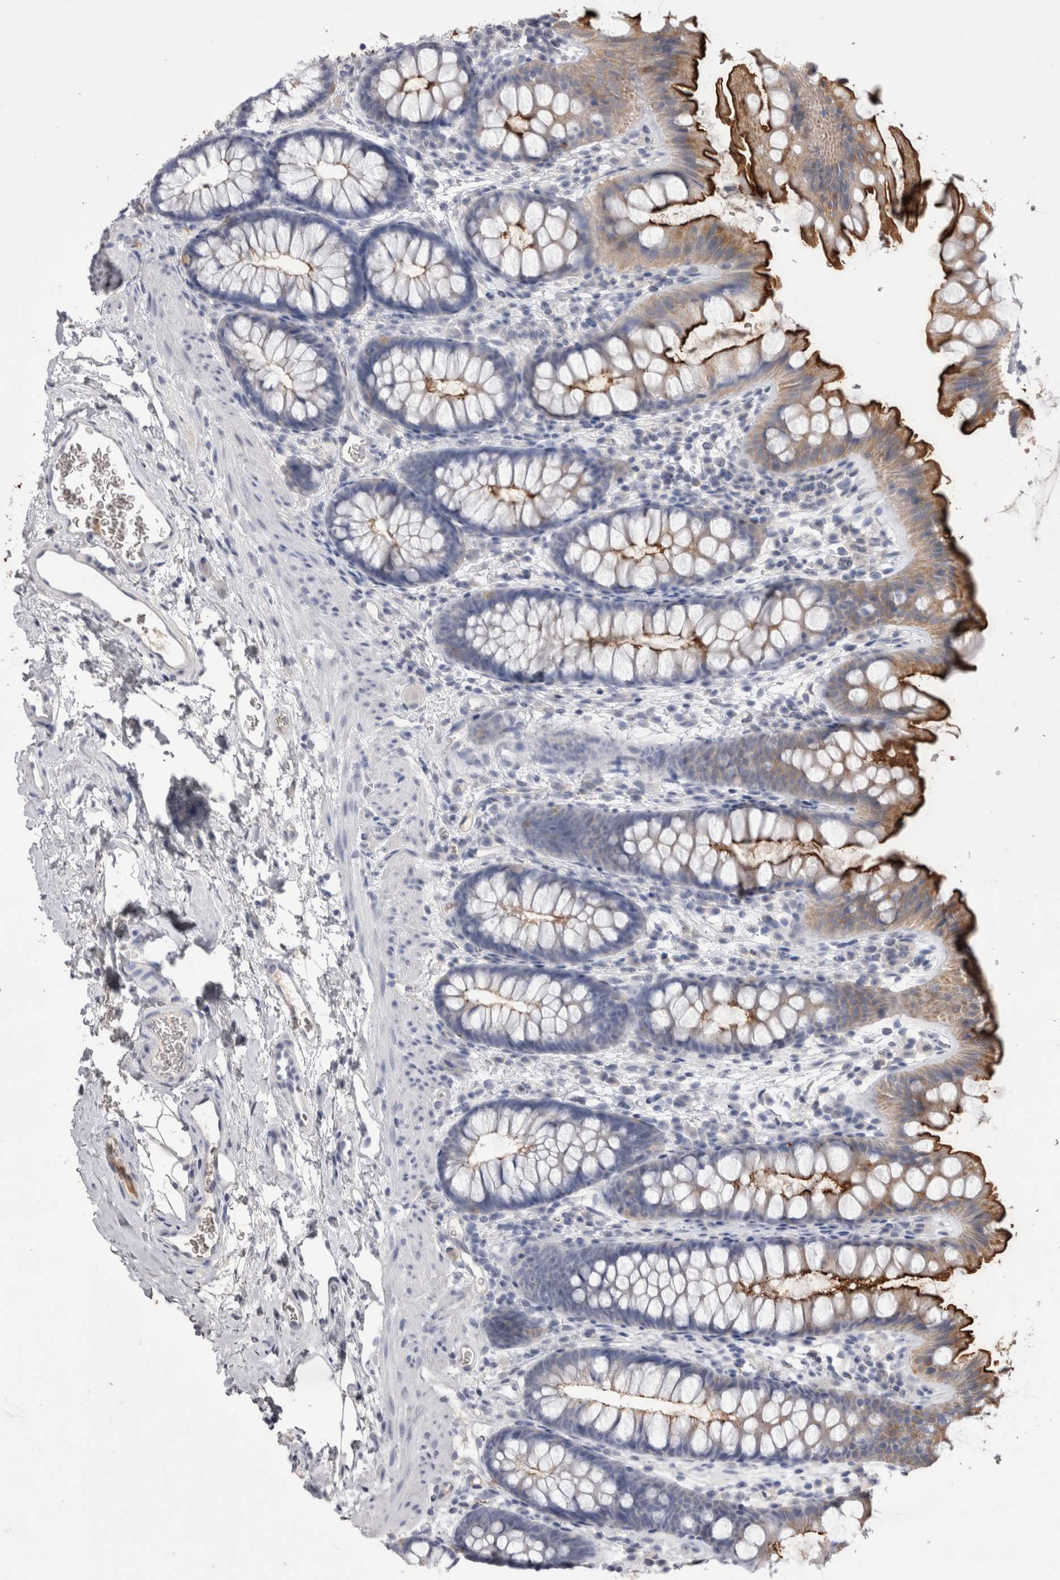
{"staining": {"intensity": "negative", "quantity": "none", "location": "none"}, "tissue": "colon", "cell_type": "Endothelial cells", "image_type": "normal", "snomed": [{"axis": "morphology", "description": "Normal tissue, NOS"}, {"axis": "topography", "description": "Colon"}], "caption": "This is an immunohistochemistry (IHC) photomicrograph of unremarkable colon. There is no staining in endothelial cells.", "gene": "CDHR5", "patient": {"sex": "female", "age": 62}}